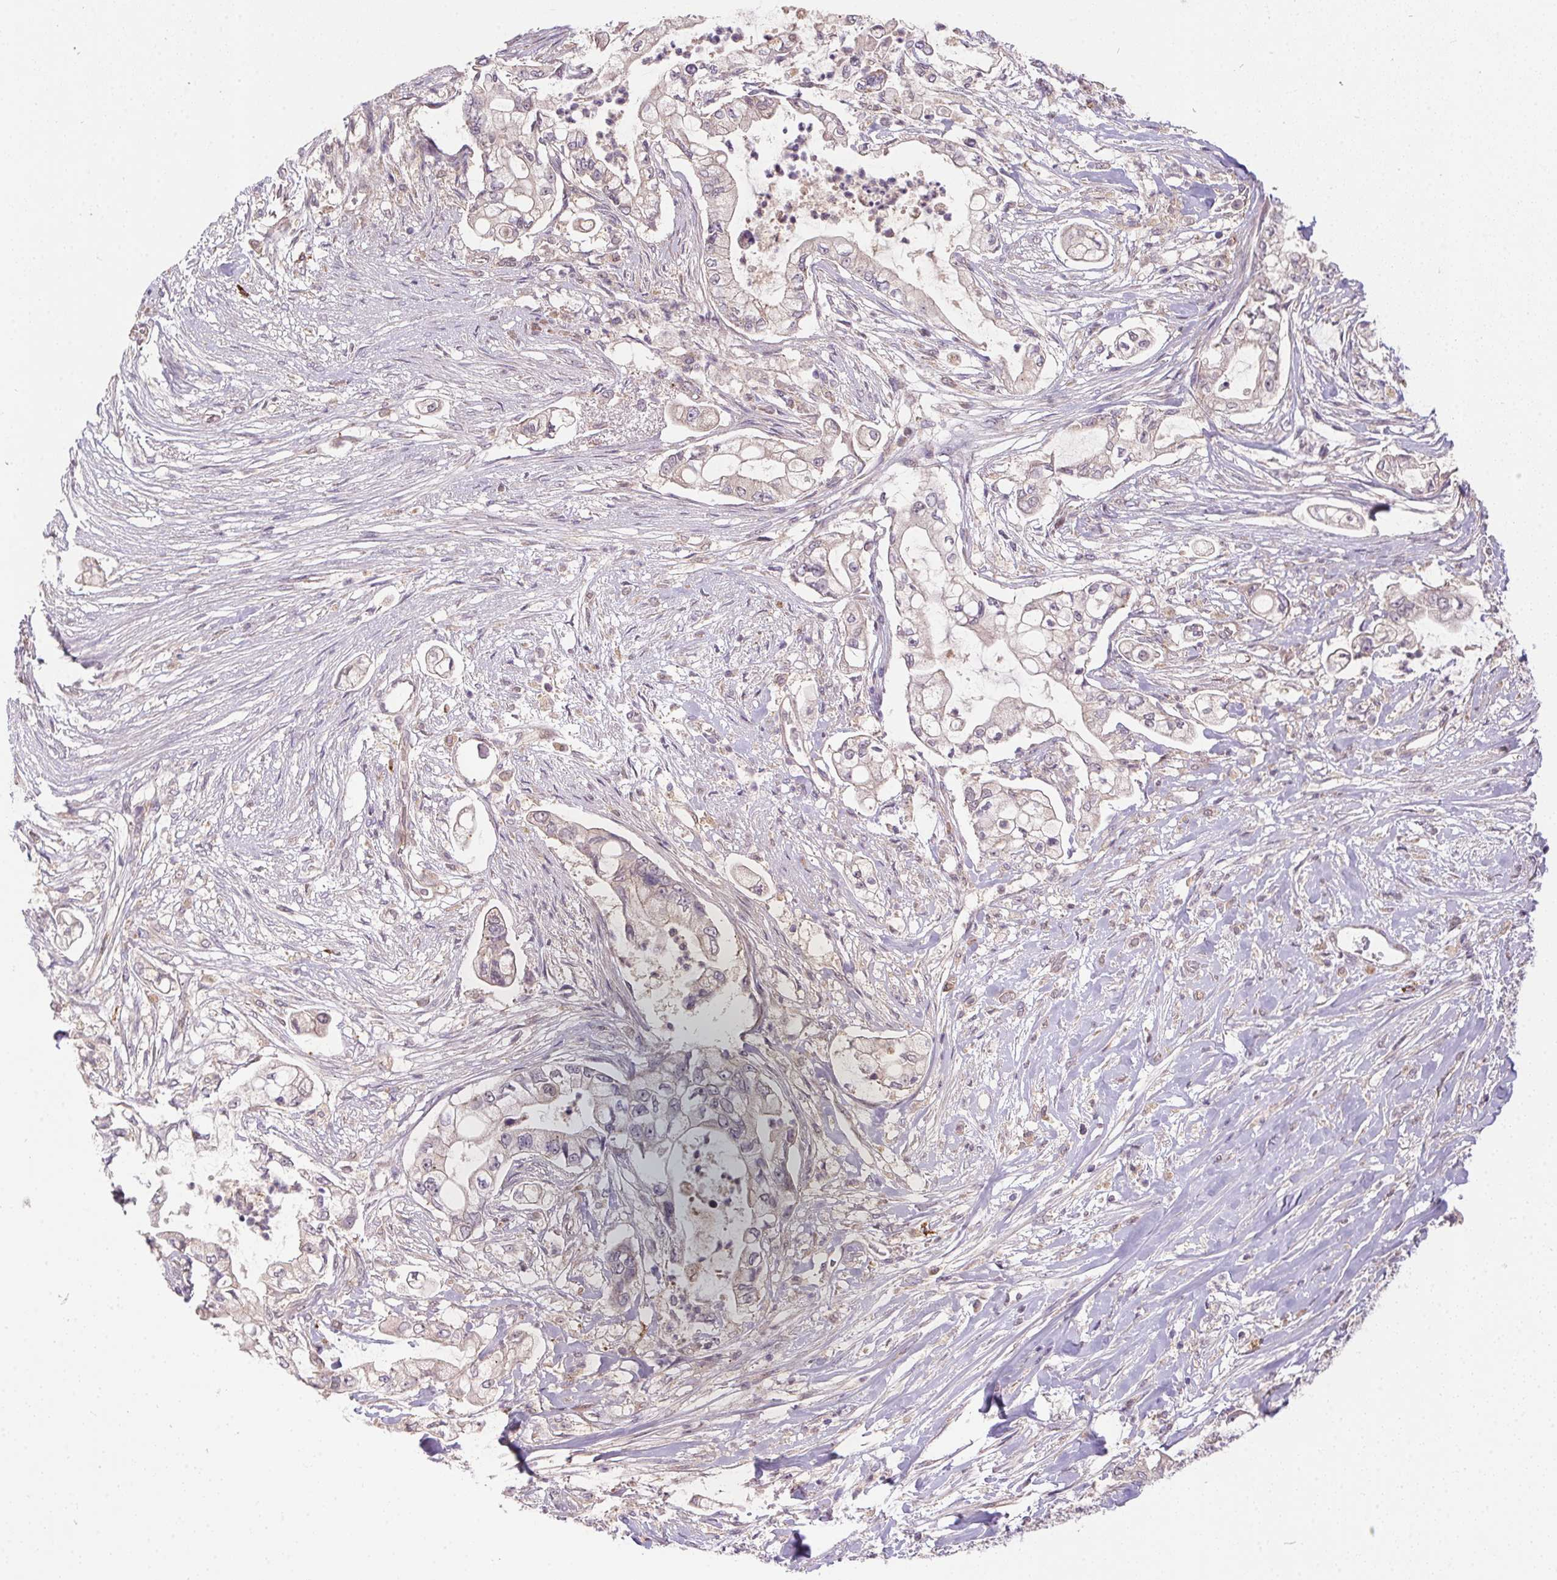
{"staining": {"intensity": "negative", "quantity": "none", "location": "none"}, "tissue": "pancreatic cancer", "cell_type": "Tumor cells", "image_type": "cancer", "snomed": [{"axis": "morphology", "description": "Adenocarcinoma, NOS"}, {"axis": "topography", "description": "Pancreas"}], "caption": "There is no significant expression in tumor cells of adenocarcinoma (pancreatic).", "gene": "NUDT16", "patient": {"sex": "female", "age": 69}}